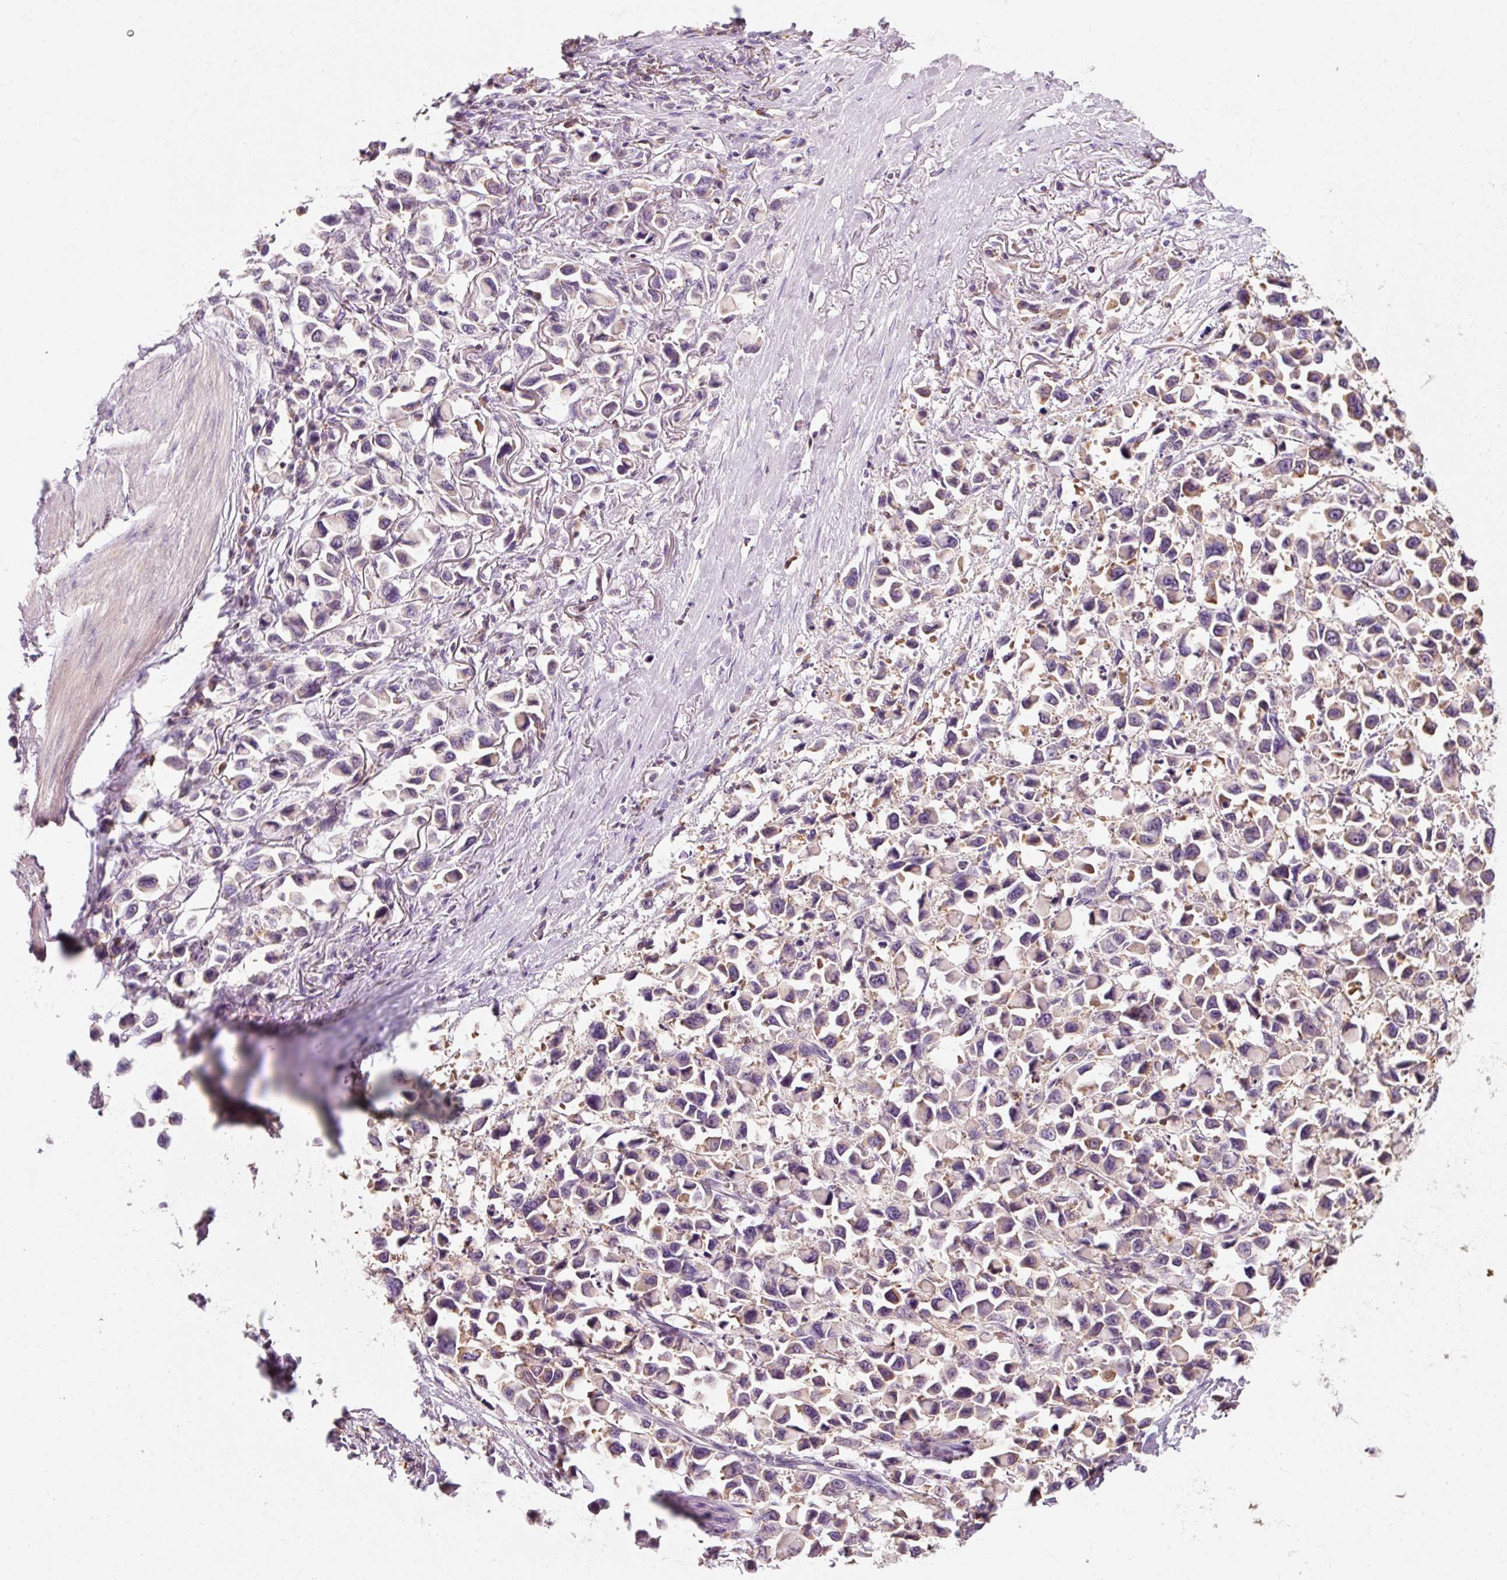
{"staining": {"intensity": "weak", "quantity": "25%-75%", "location": "cytoplasmic/membranous"}, "tissue": "stomach cancer", "cell_type": "Tumor cells", "image_type": "cancer", "snomed": [{"axis": "morphology", "description": "Adenocarcinoma, NOS"}, {"axis": "topography", "description": "Stomach"}], "caption": "Human stomach cancer (adenocarcinoma) stained with a protein marker shows weak staining in tumor cells.", "gene": "OR8K1", "patient": {"sex": "female", "age": 81}}